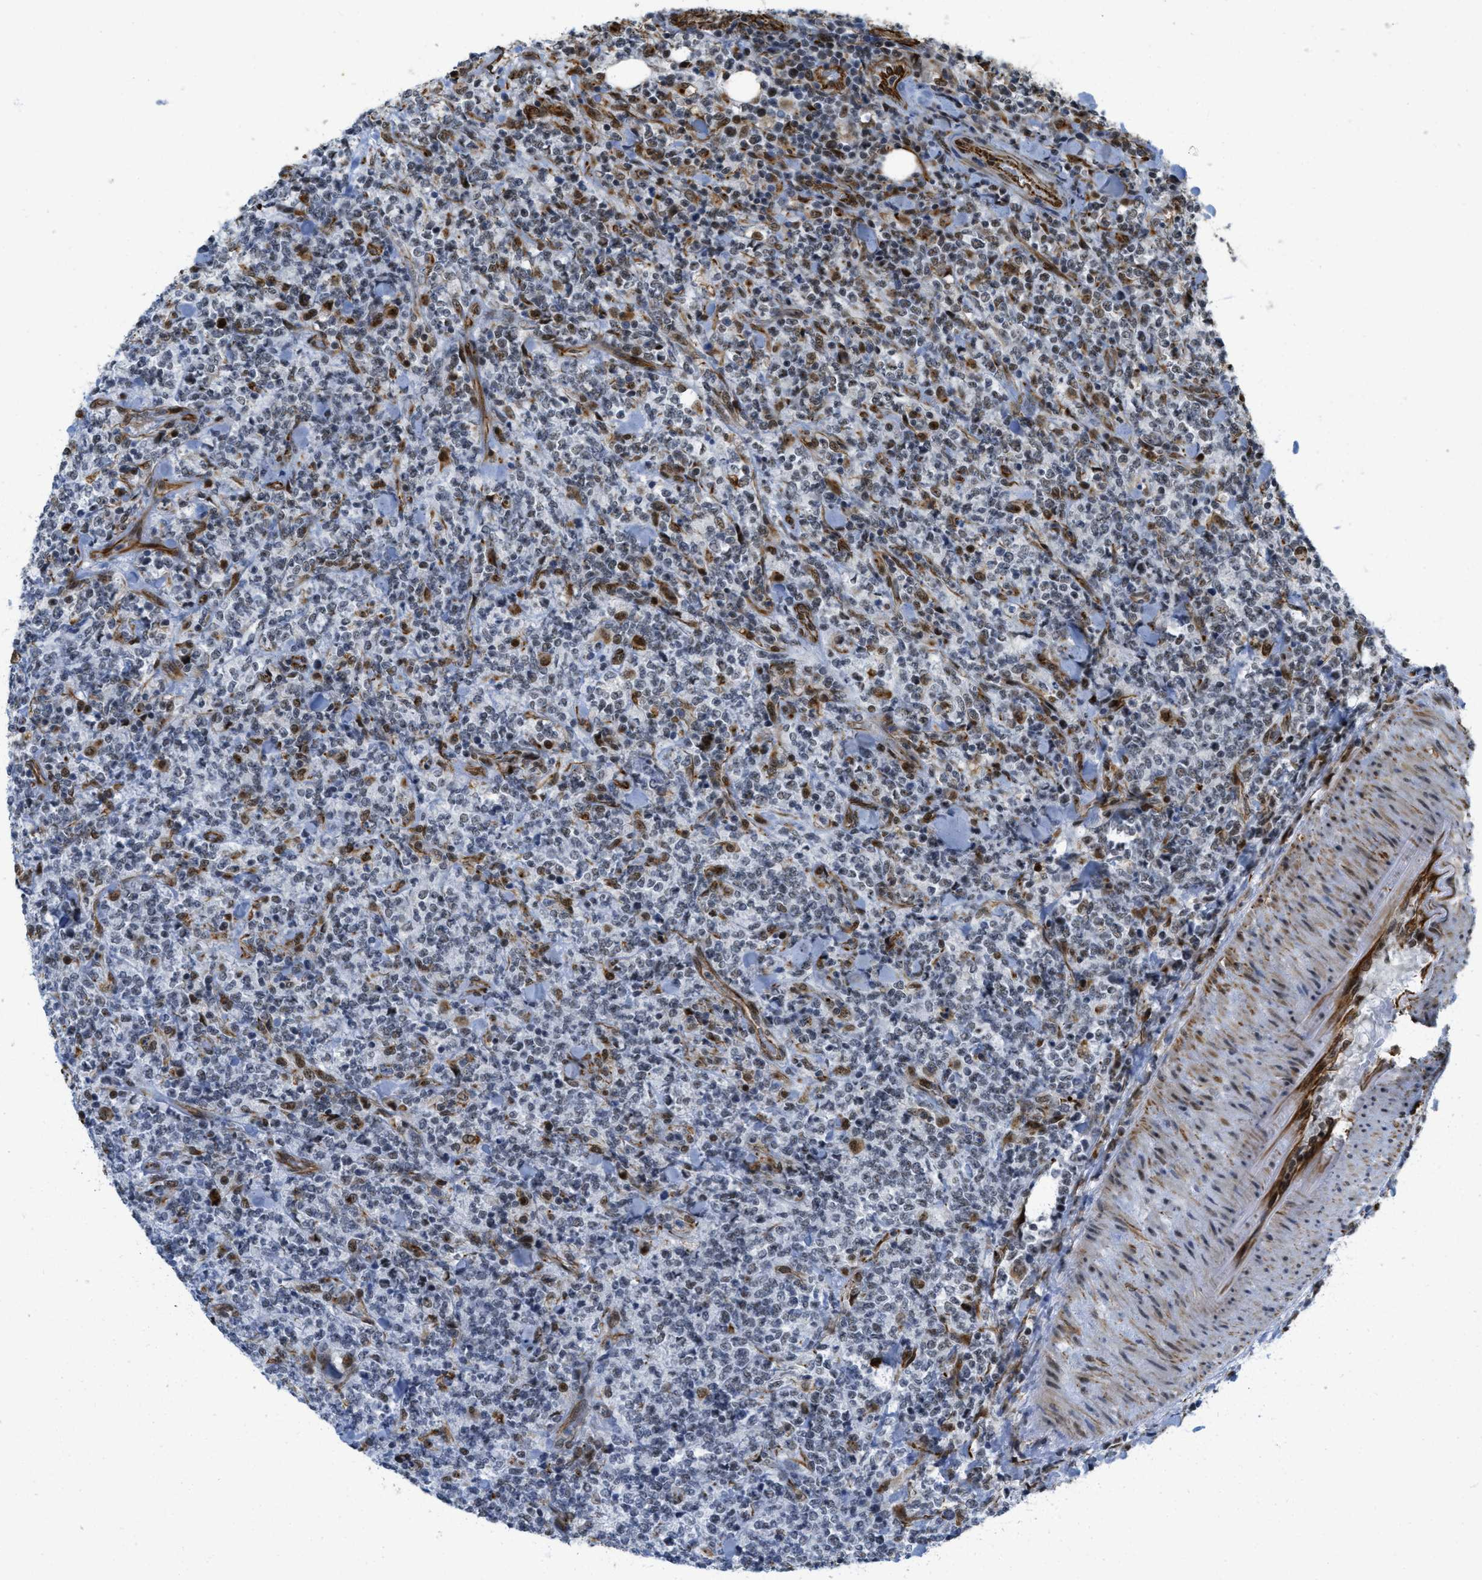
{"staining": {"intensity": "moderate", "quantity": "25%-75%", "location": "nuclear"}, "tissue": "lymphoma", "cell_type": "Tumor cells", "image_type": "cancer", "snomed": [{"axis": "morphology", "description": "Malignant lymphoma, non-Hodgkin's type, High grade"}, {"axis": "topography", "description": "Soft tissue"}], "caption": "This histopathology image displays high-grade malignant lymphoma, non-Hodgkin's type stained with immunohistochemistry to label a protein in brown. The nuclear of tumor cells show moderate positivity for the protein. Nuclei are counter-stained blue.", "gene": "LRRC8B", "patient": {"sex": "male", "age": 18}}